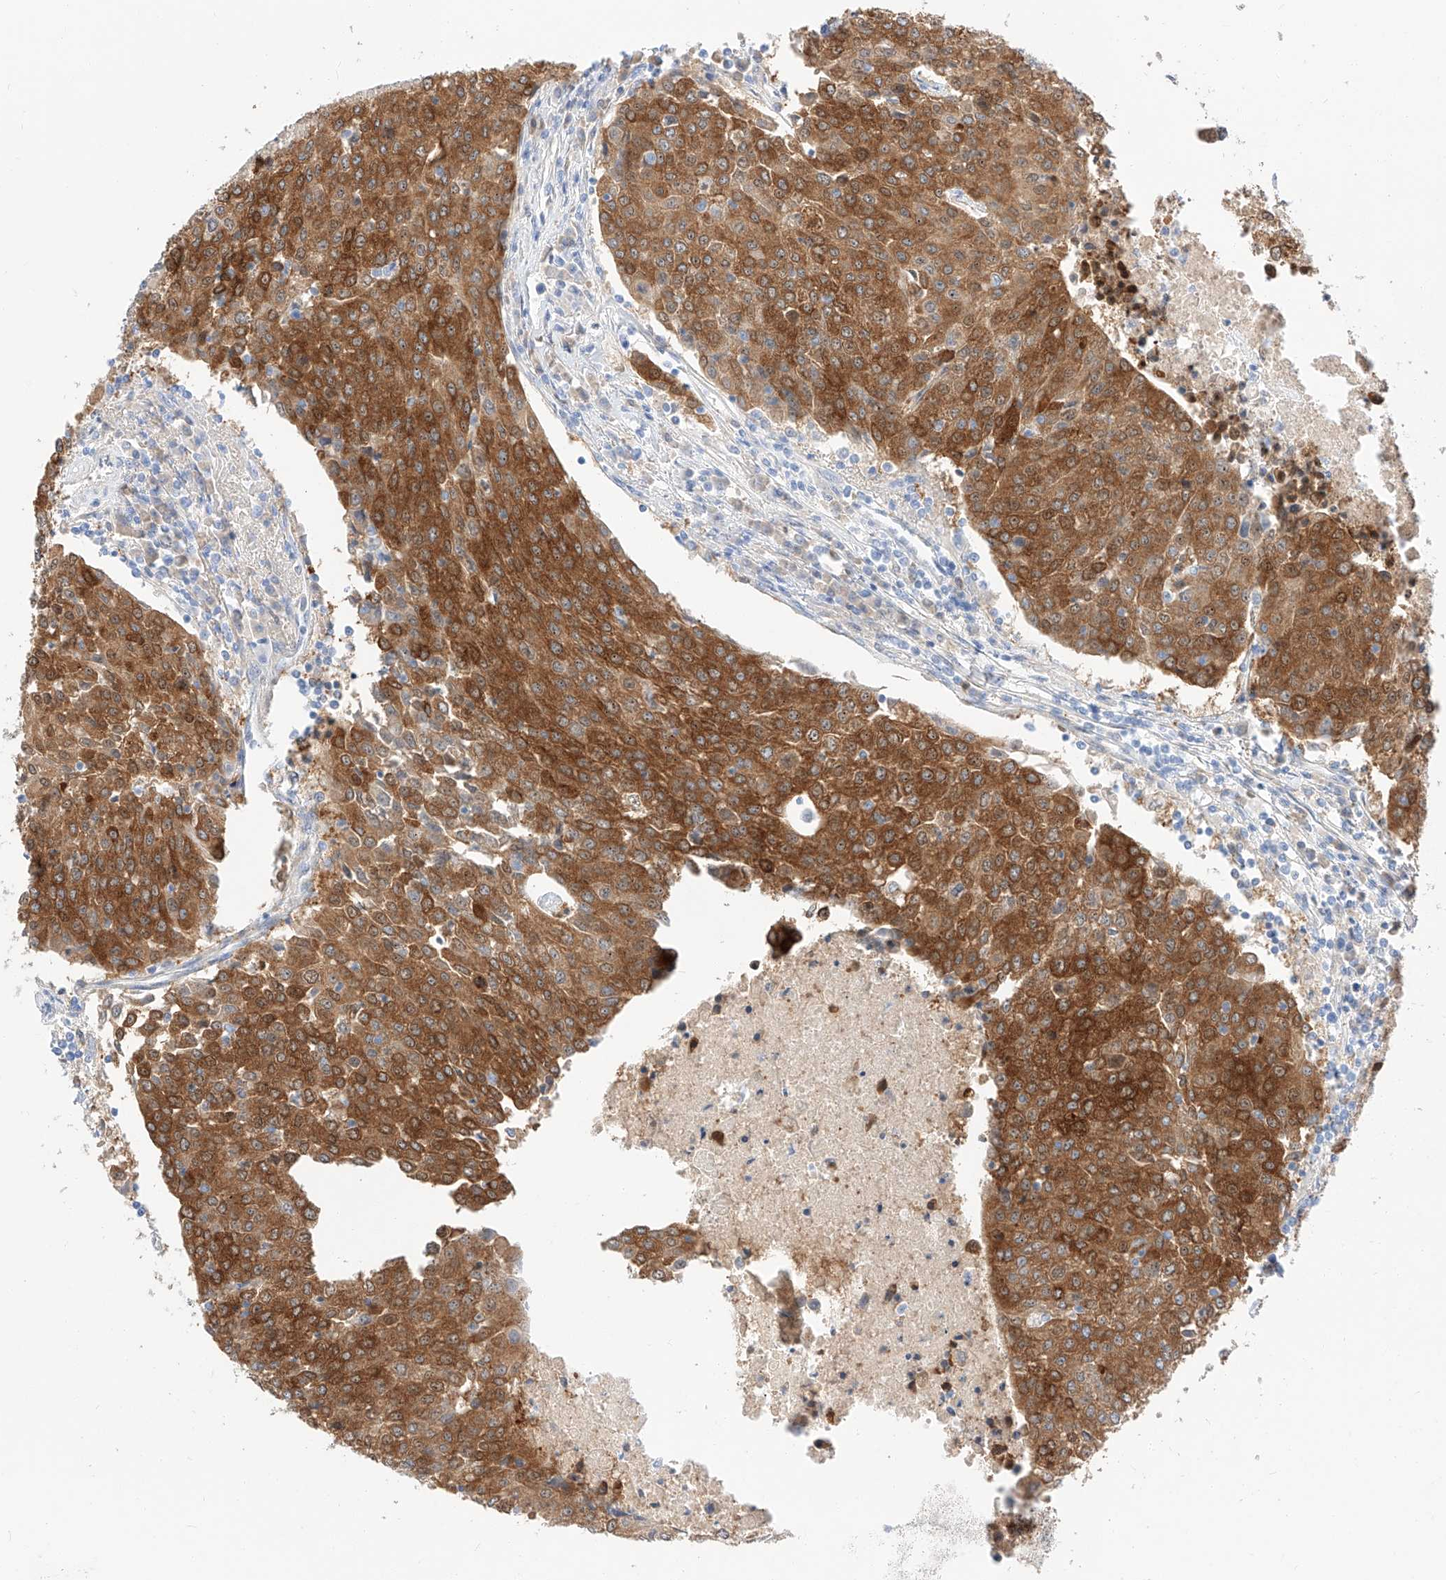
{"staining": {"intensity": "strong", "quantity": ">75%", "location": "cytoplasmic/membranous"}, "tissue": "urothelial cancer", "cell_type": "Tumor cells", "image_type": "cancer", "snomed": [{"axis": "morphology", "description": "Urothelial carcinoma, High grade"}, {"axis": "topography", "description": "Urinary bladder"}], "caption": "A high amount of strong cytoplasmic/membranous positivity is present in approximately >75% of tumor cells in urothelial cancer tissue. (DAB (3,3'-diaminobenzidine) IHC with brightfield microscopy, high magnification).", "gene": "MAP7", "patient": {"sex": "female", "age": 85}}